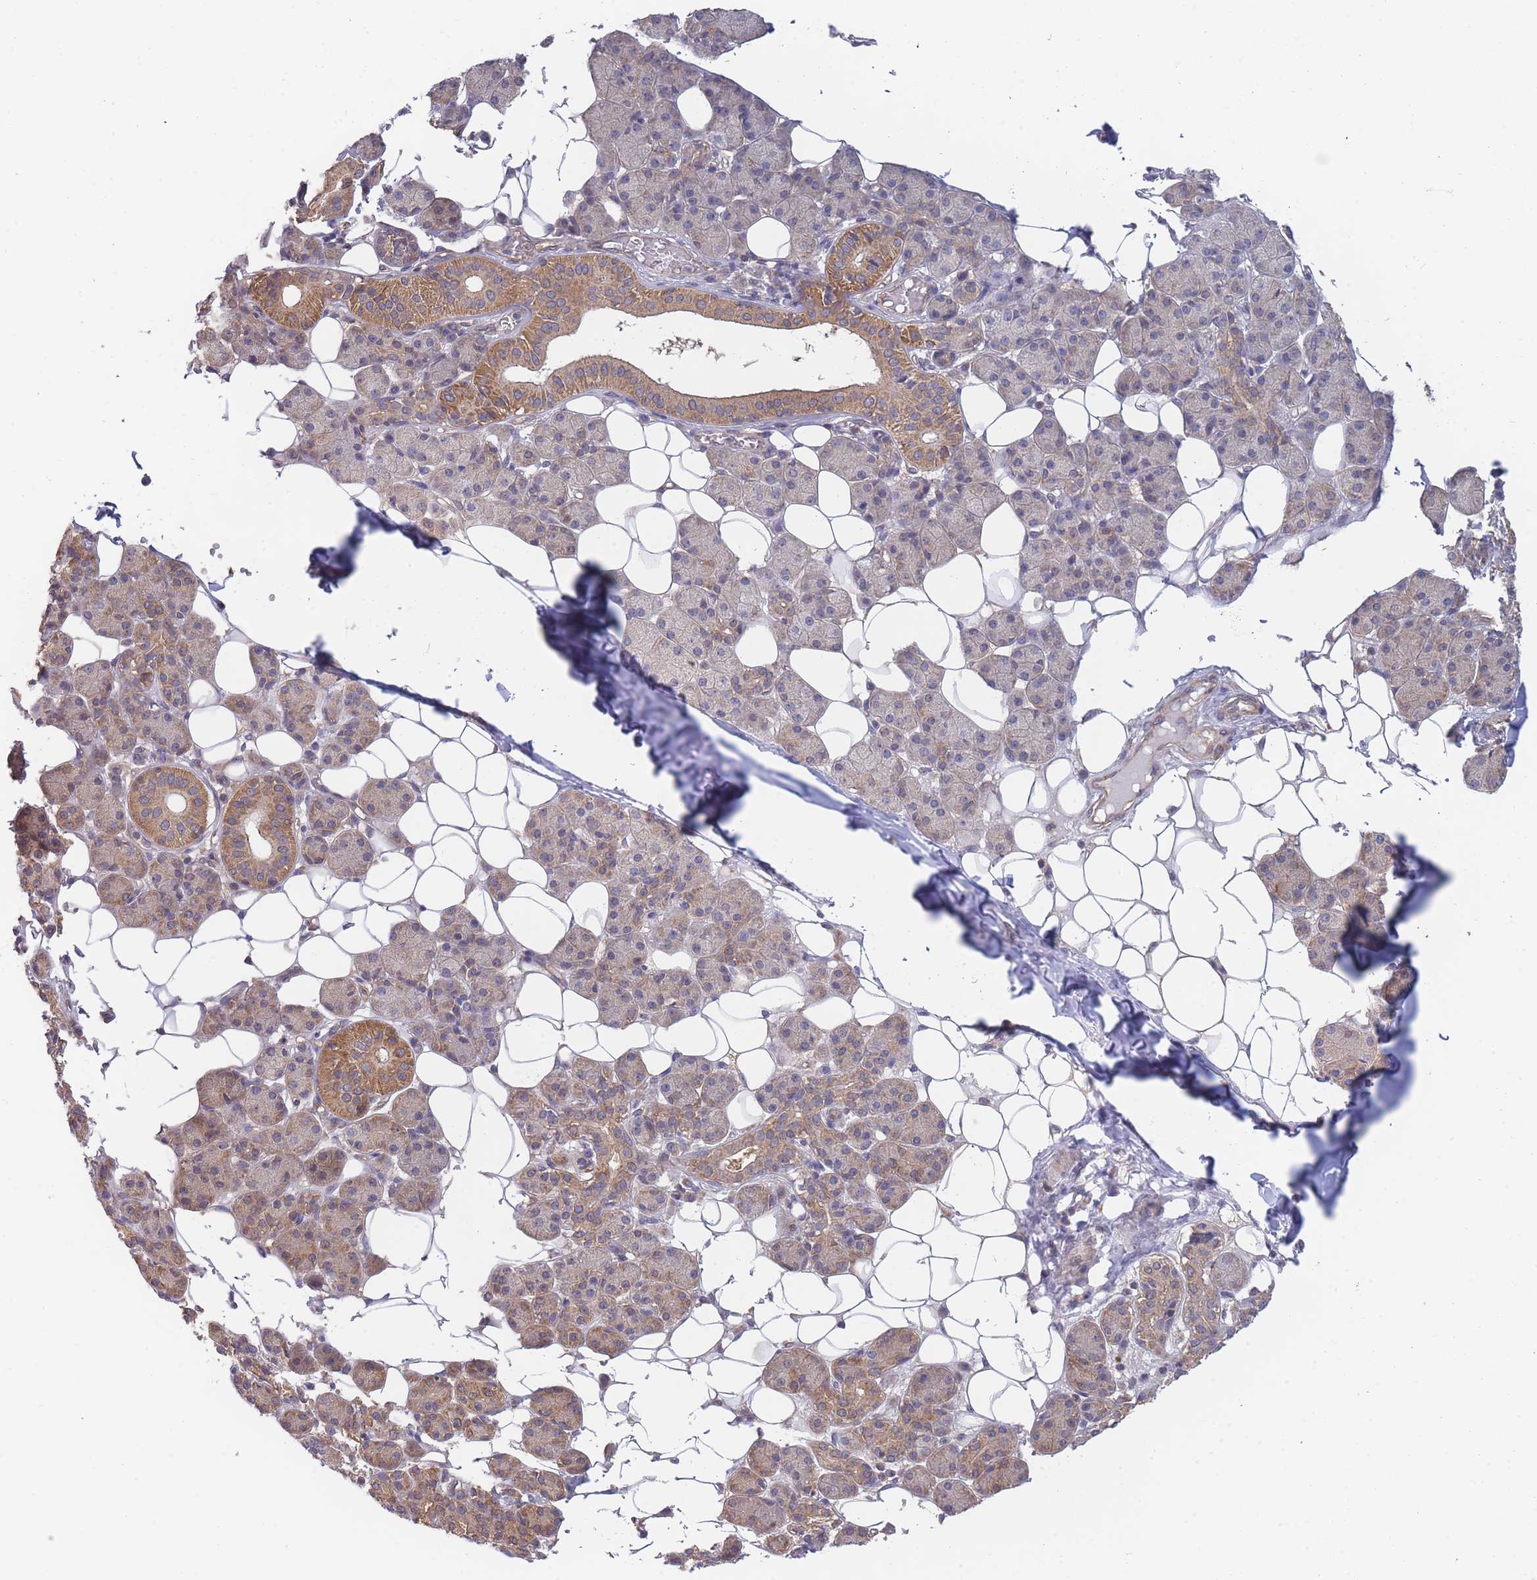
{"staining": {"intensity": "moderate", "quantity": "25%-75%", "location": "cytoplasmic/membranous"}, "tissue": "salivary gland", "cell_type": "Glandular cells", "image_type": "normal", "snomed": [{"axis": "morphology", "description": "Normal tissue, NOS"}, {"axis": "topography", "description": "Salivary gland"}], "caption": "A micrograph showing moderate cytoplasmic/membranous staining in approximately 25%-75% of glandular cells in normal salivary gland, as visualized by brown immunohistochemical staining.", "gene": "MRPS18B", "patient": {"sex": "female", "age": 33}}